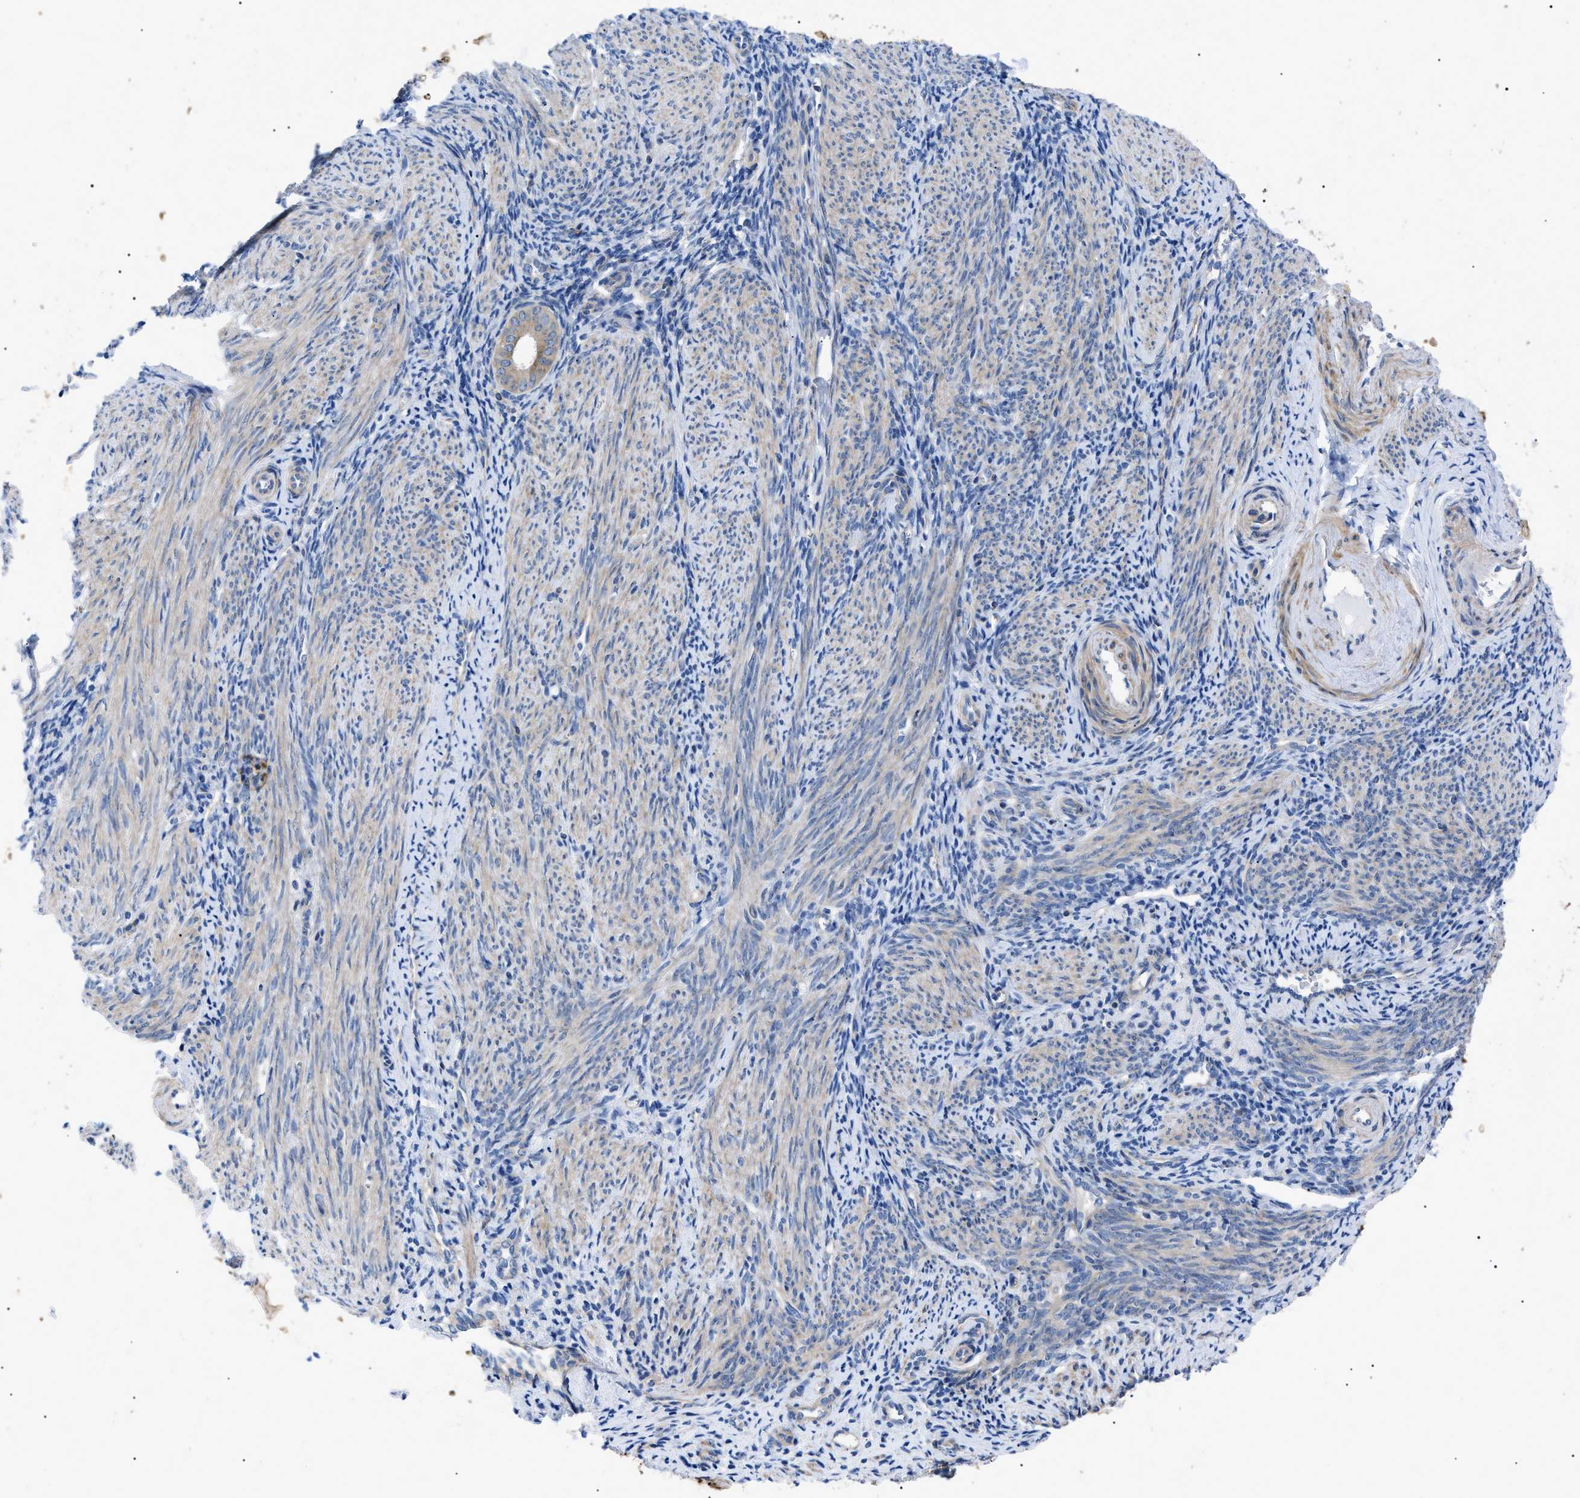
{"staining": {"intensity": "weak", "quantity": "<25%", "location": "cytoplasmic/membranous"}, "tissue": "endometrium", "cell_type": "Cells in endometrial stroma", "image_type": "normal", "snomed": [{"axis": "morphology", "description": "Normal tissue, NOS"}, {"axis": "topography", "description": "Endometrium"}], "caption": "DAB immunohistochemical staining of benign human endometrium demonstrates no significant positivity in cells in endometrial stroma.", "gene": "HSPB8", "patient": {"sex": "female", "age": 50}}